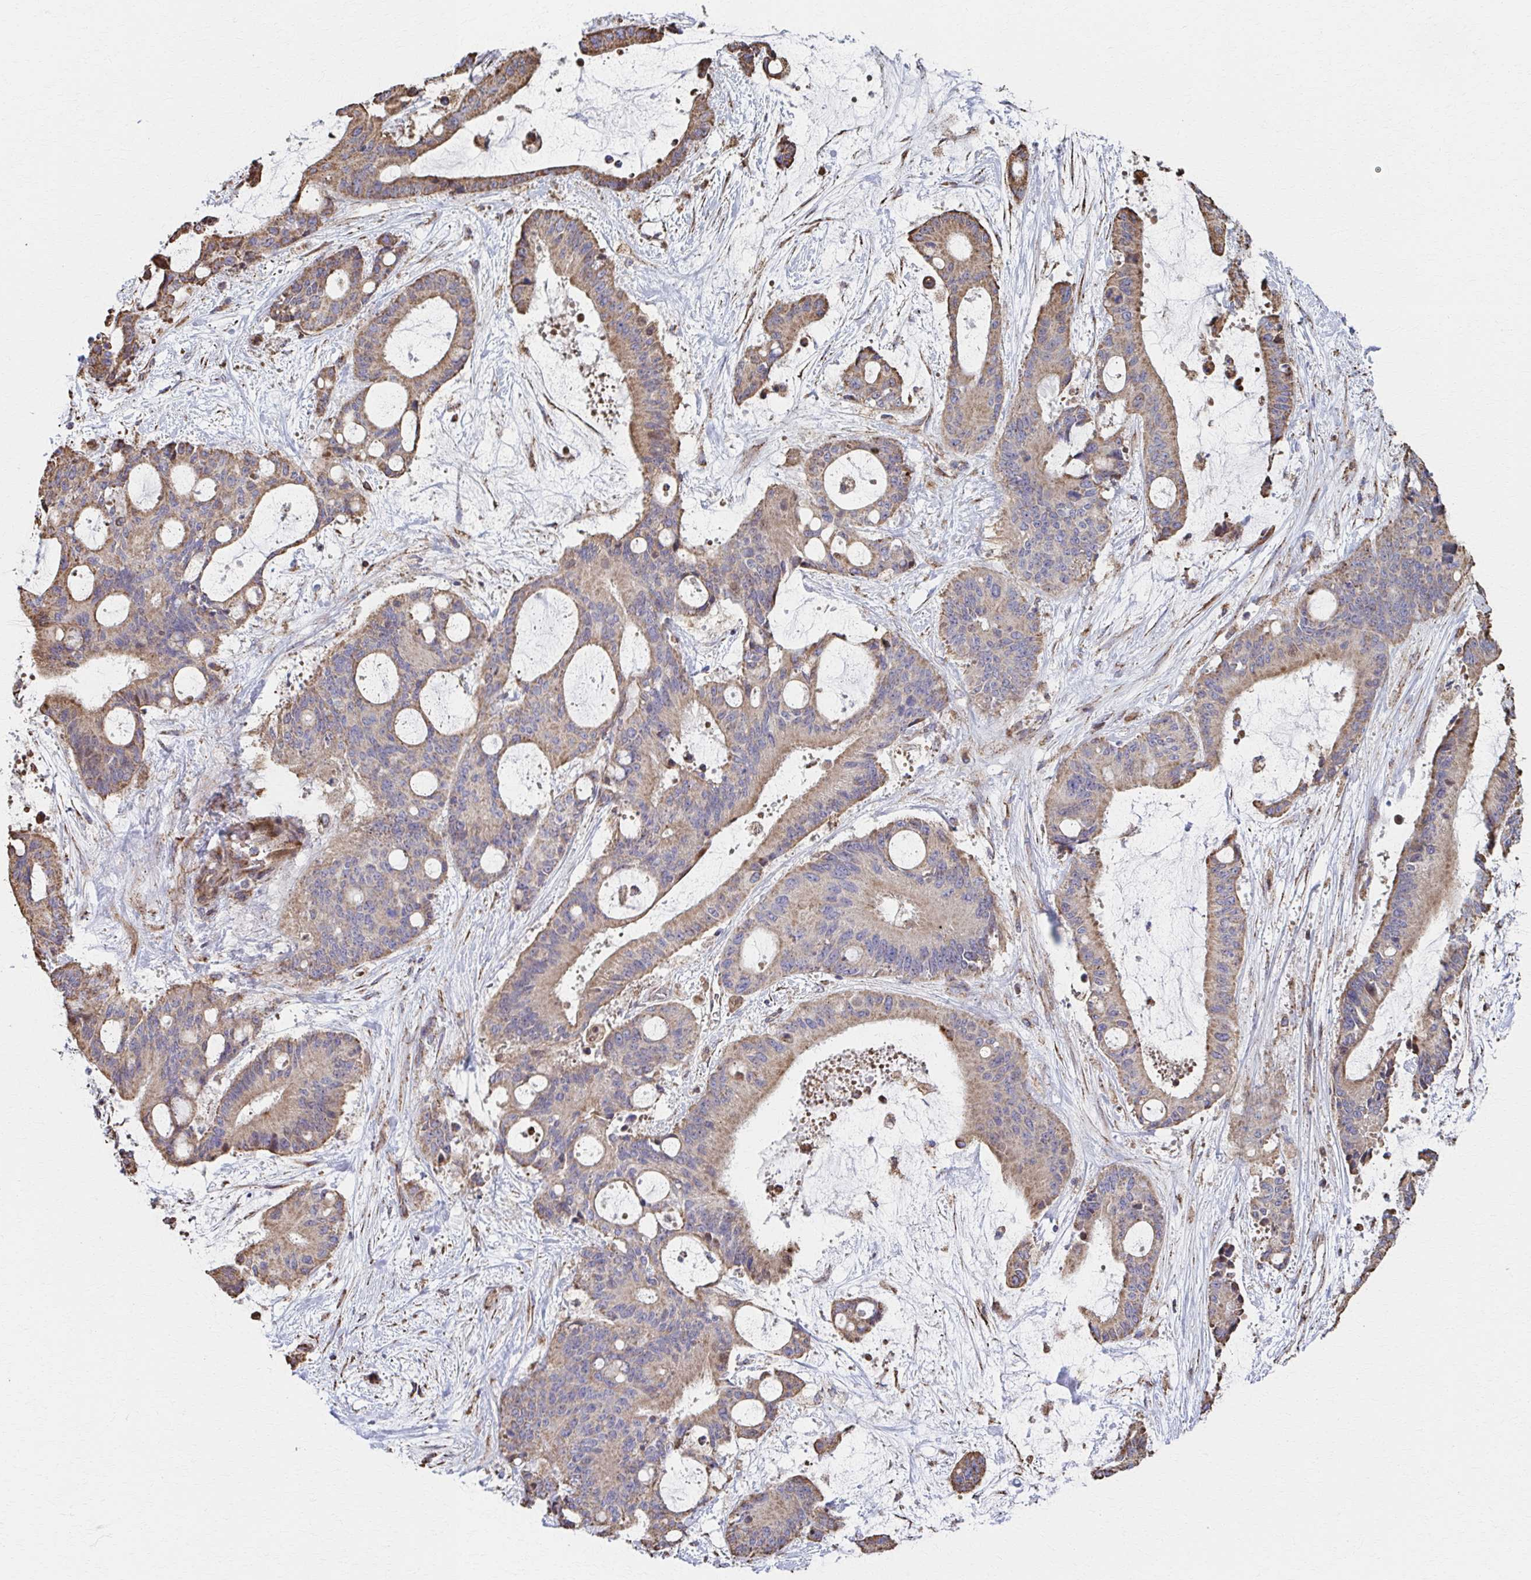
{"staining": {"intensity": "moderate", "quantity": "25%-75%", "location": "cytoplasmic/membranous"}, "tissue": "liver cancer", "cell_type": "Tumor cells", "image_type": "cancer", "snomed": [{"axis": "morphology", "description": "Normal tissue, NOS"}, {"axis": "morphology", "description": "Cholangiocarcinoma"}, {"axis": "topography", "description": "Liver"}, {"axis": "topography", "description": "Peripheral nerve tissue"}], "caption": "A high-resolution photomicrograph shows immunohistochemistry (IHC) staining of cholangiocarcinoma (liver), which demonstrates moderate cytoplasmic/membranous staining in about 25%-75% of tumor cells. Using DAB (3,3'-diaminobenzidine) (brown) and hematoxylin (blue) stains, captured at high magnification using brightfield microscopy.", "gene": "SAT1", "patient": {"sex": "female", "age": 73}}